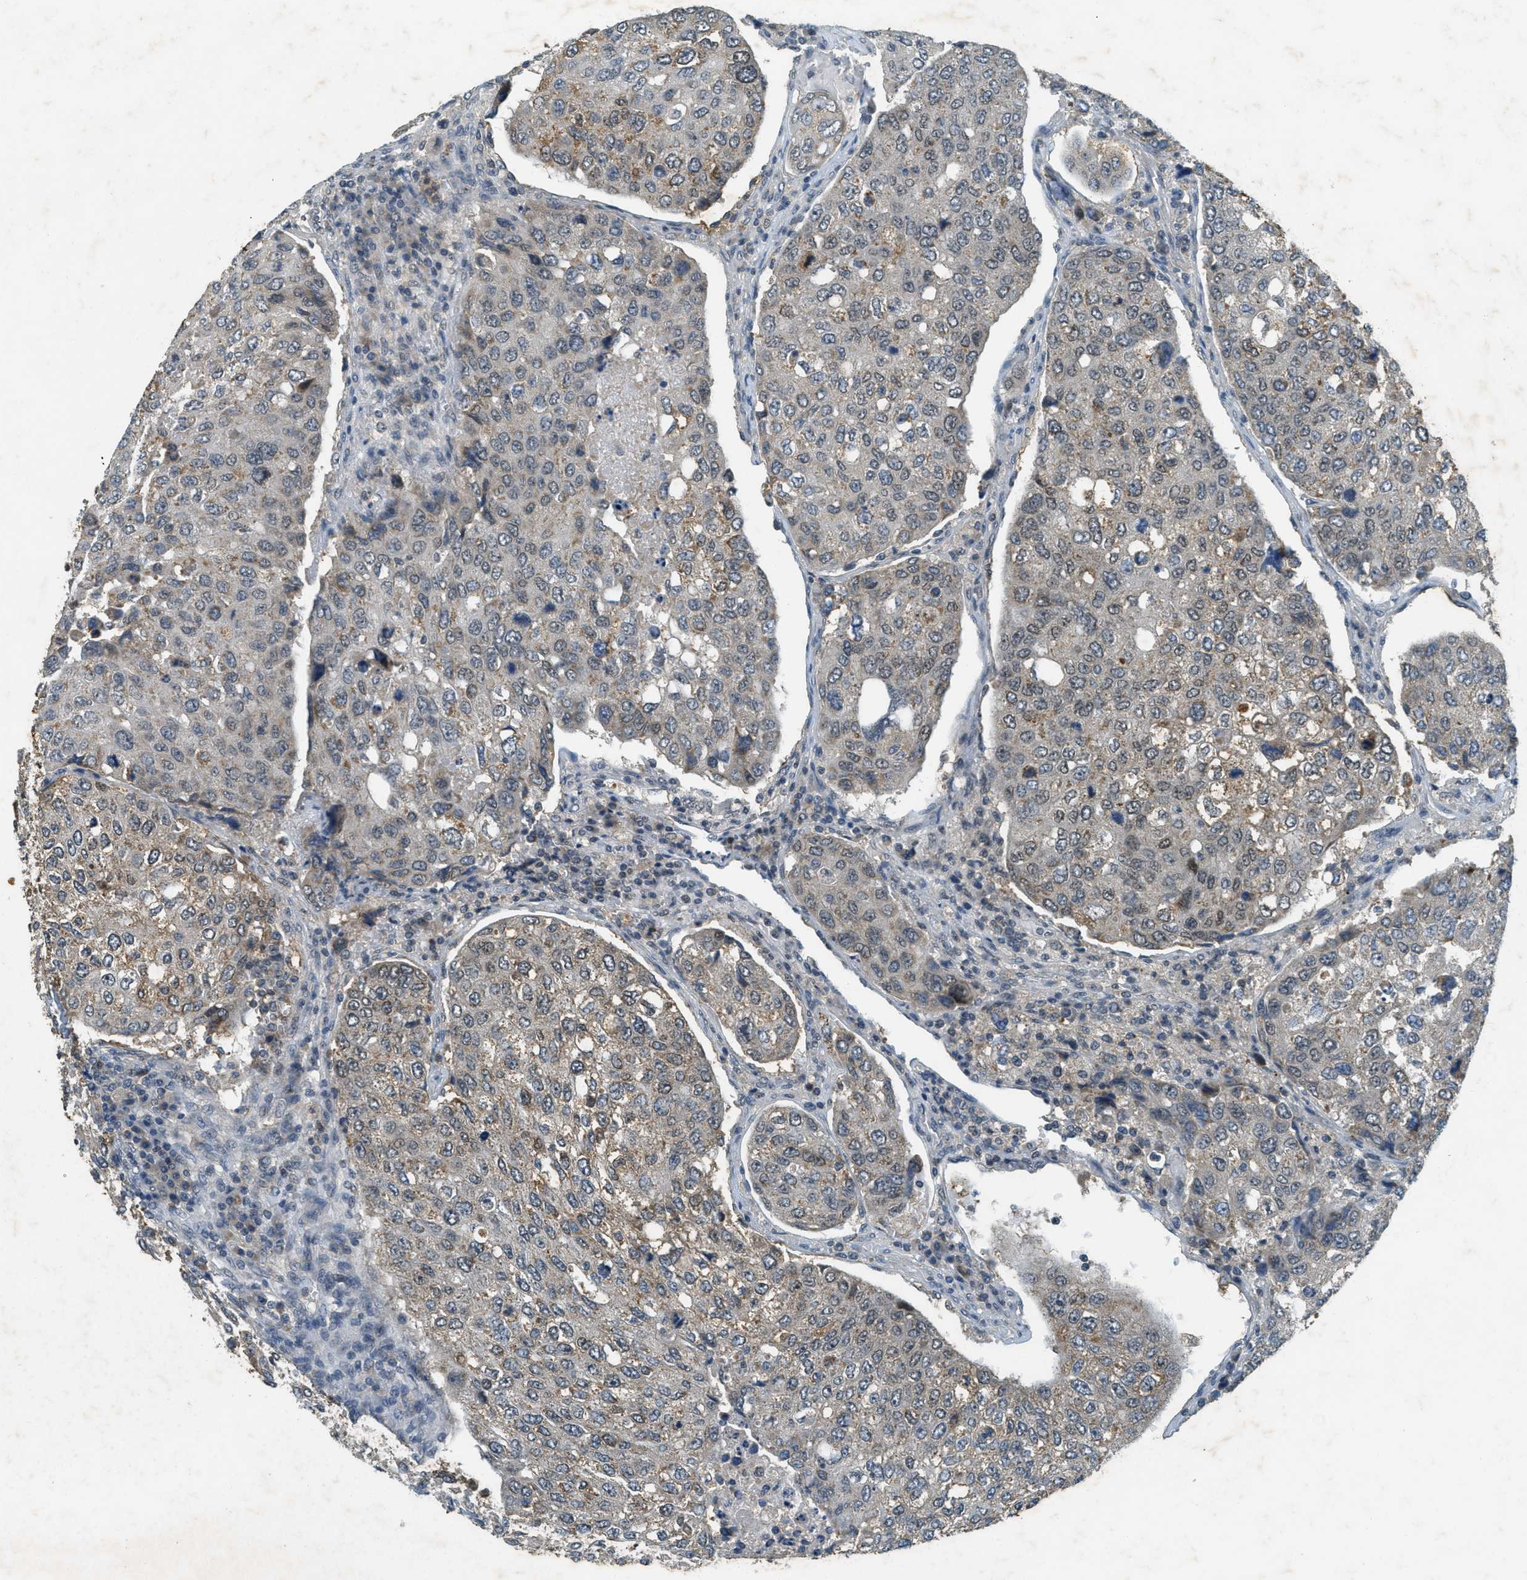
{"staining": {"intensity": "weak", "quantity": "<25%", "location": "cytoplasmic/membranous"}, "tissue": "urothelial cancer", "cell_type": "Tumor cells", "image_type": "cancer", "snomed": [{"axis": "morphology", "description": "Urothelial carcinoma, High grade"}, {"axis": "topography", "description": "Lymph node"}, {"axis": "topography", "description": "Urinary bladder"}], "caption": "There is no significant positivity in tumor cells of urothelial cancer.", "gene": "TCF20", "patient": {"sex": "male", "age": 51}}